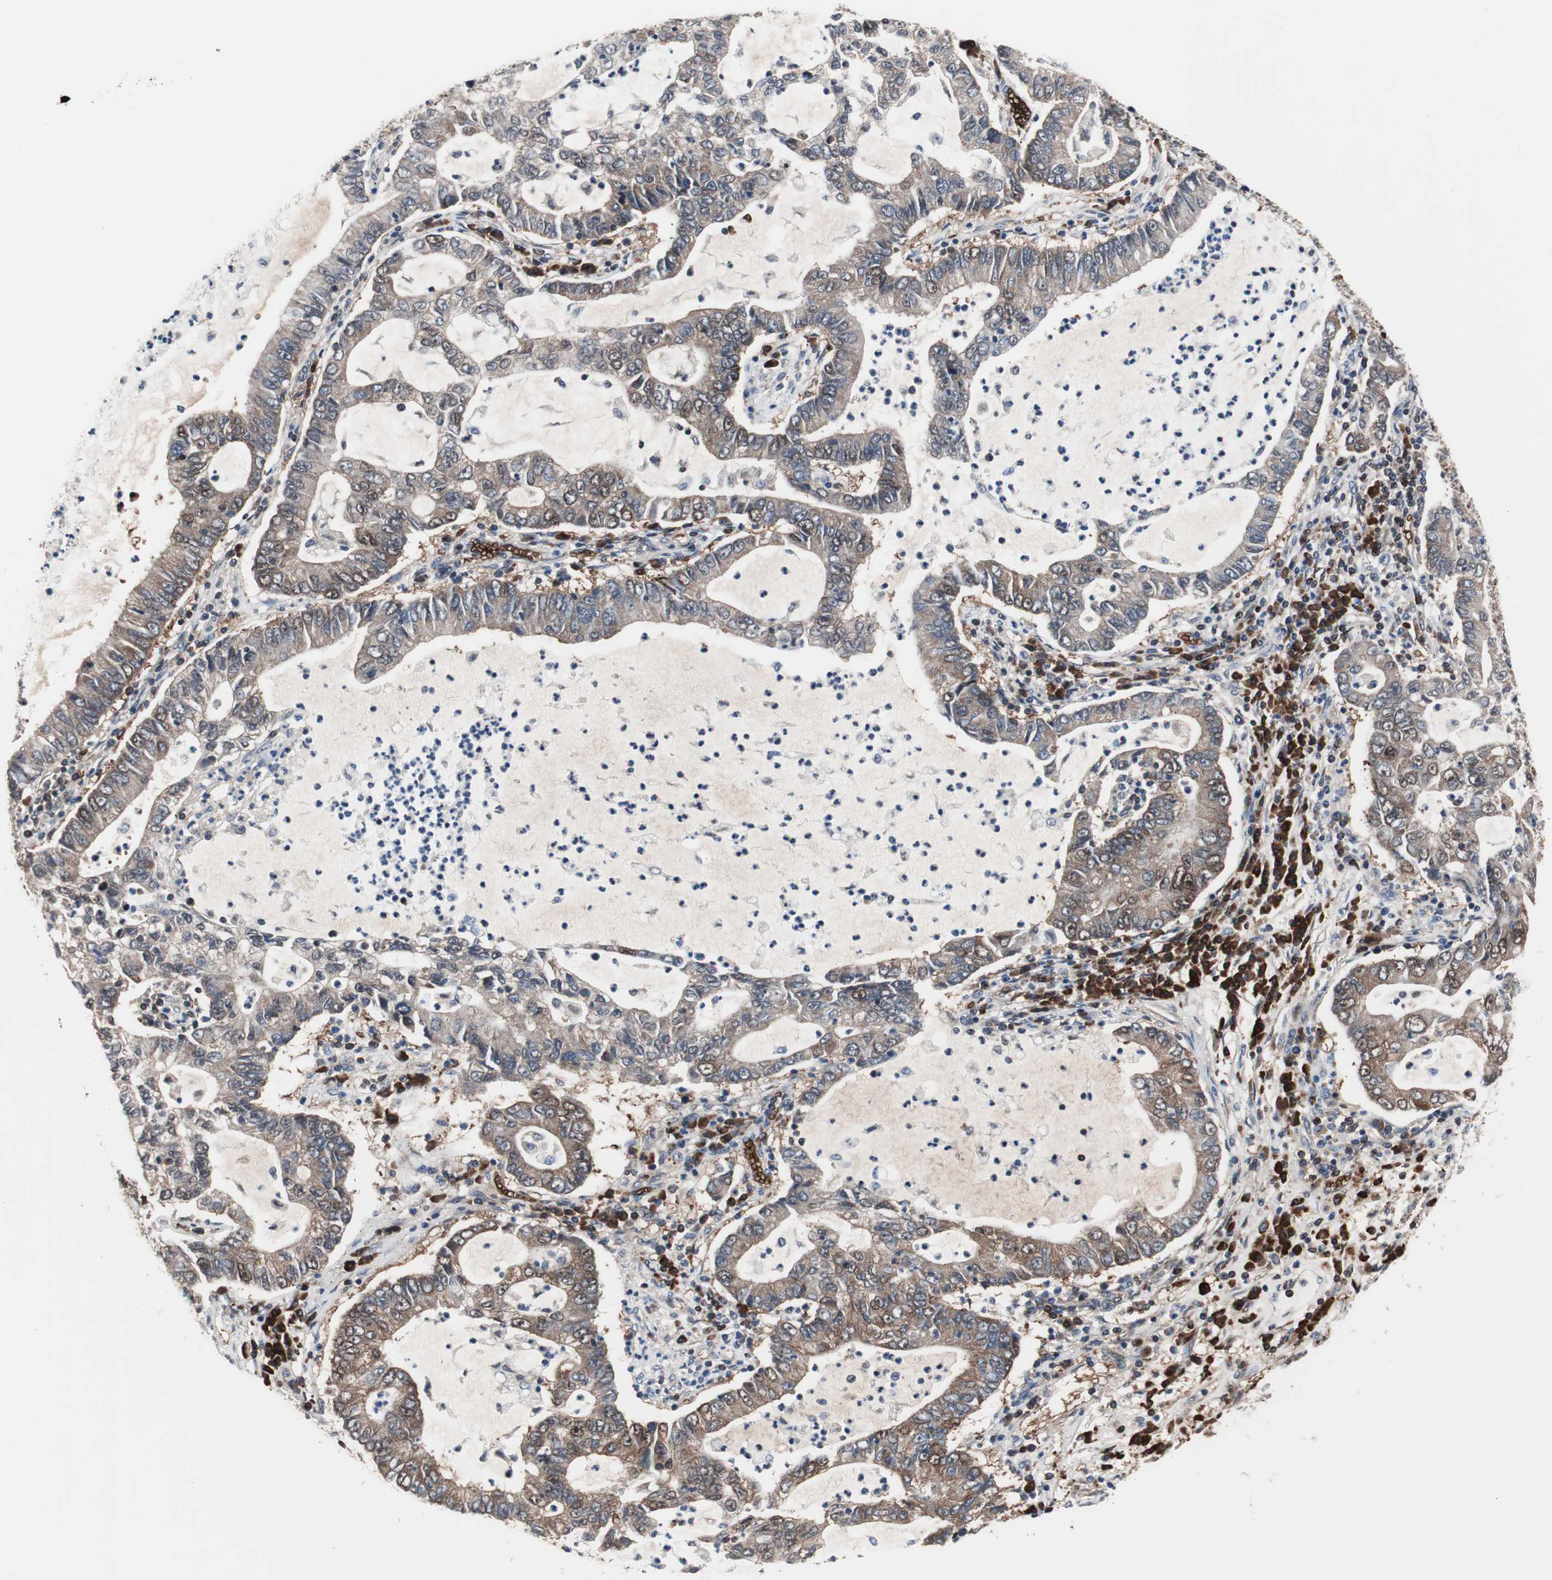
{"staining": {"intensity": "weak", "quantity": ">75%", "location": "cytoplasmic/membranous"}, "tissue": "lung cancer", "cell_type": "Tumor cells", "image_type": "cancer", "snomed": [{"axis": "morphology", "description": "Adenocarcinoma, NOS"}, {"axis": "topography", "description": "Lung"}], "caption": "Adenocarcinoma (lung) stained with immunohistochemistry (IHC) shows weak cytoplasmic/membranous positivity in approximately >75% of tumor cells.", "gene": "PRDX2", "patient": {"sex": "female", "age": 51}}